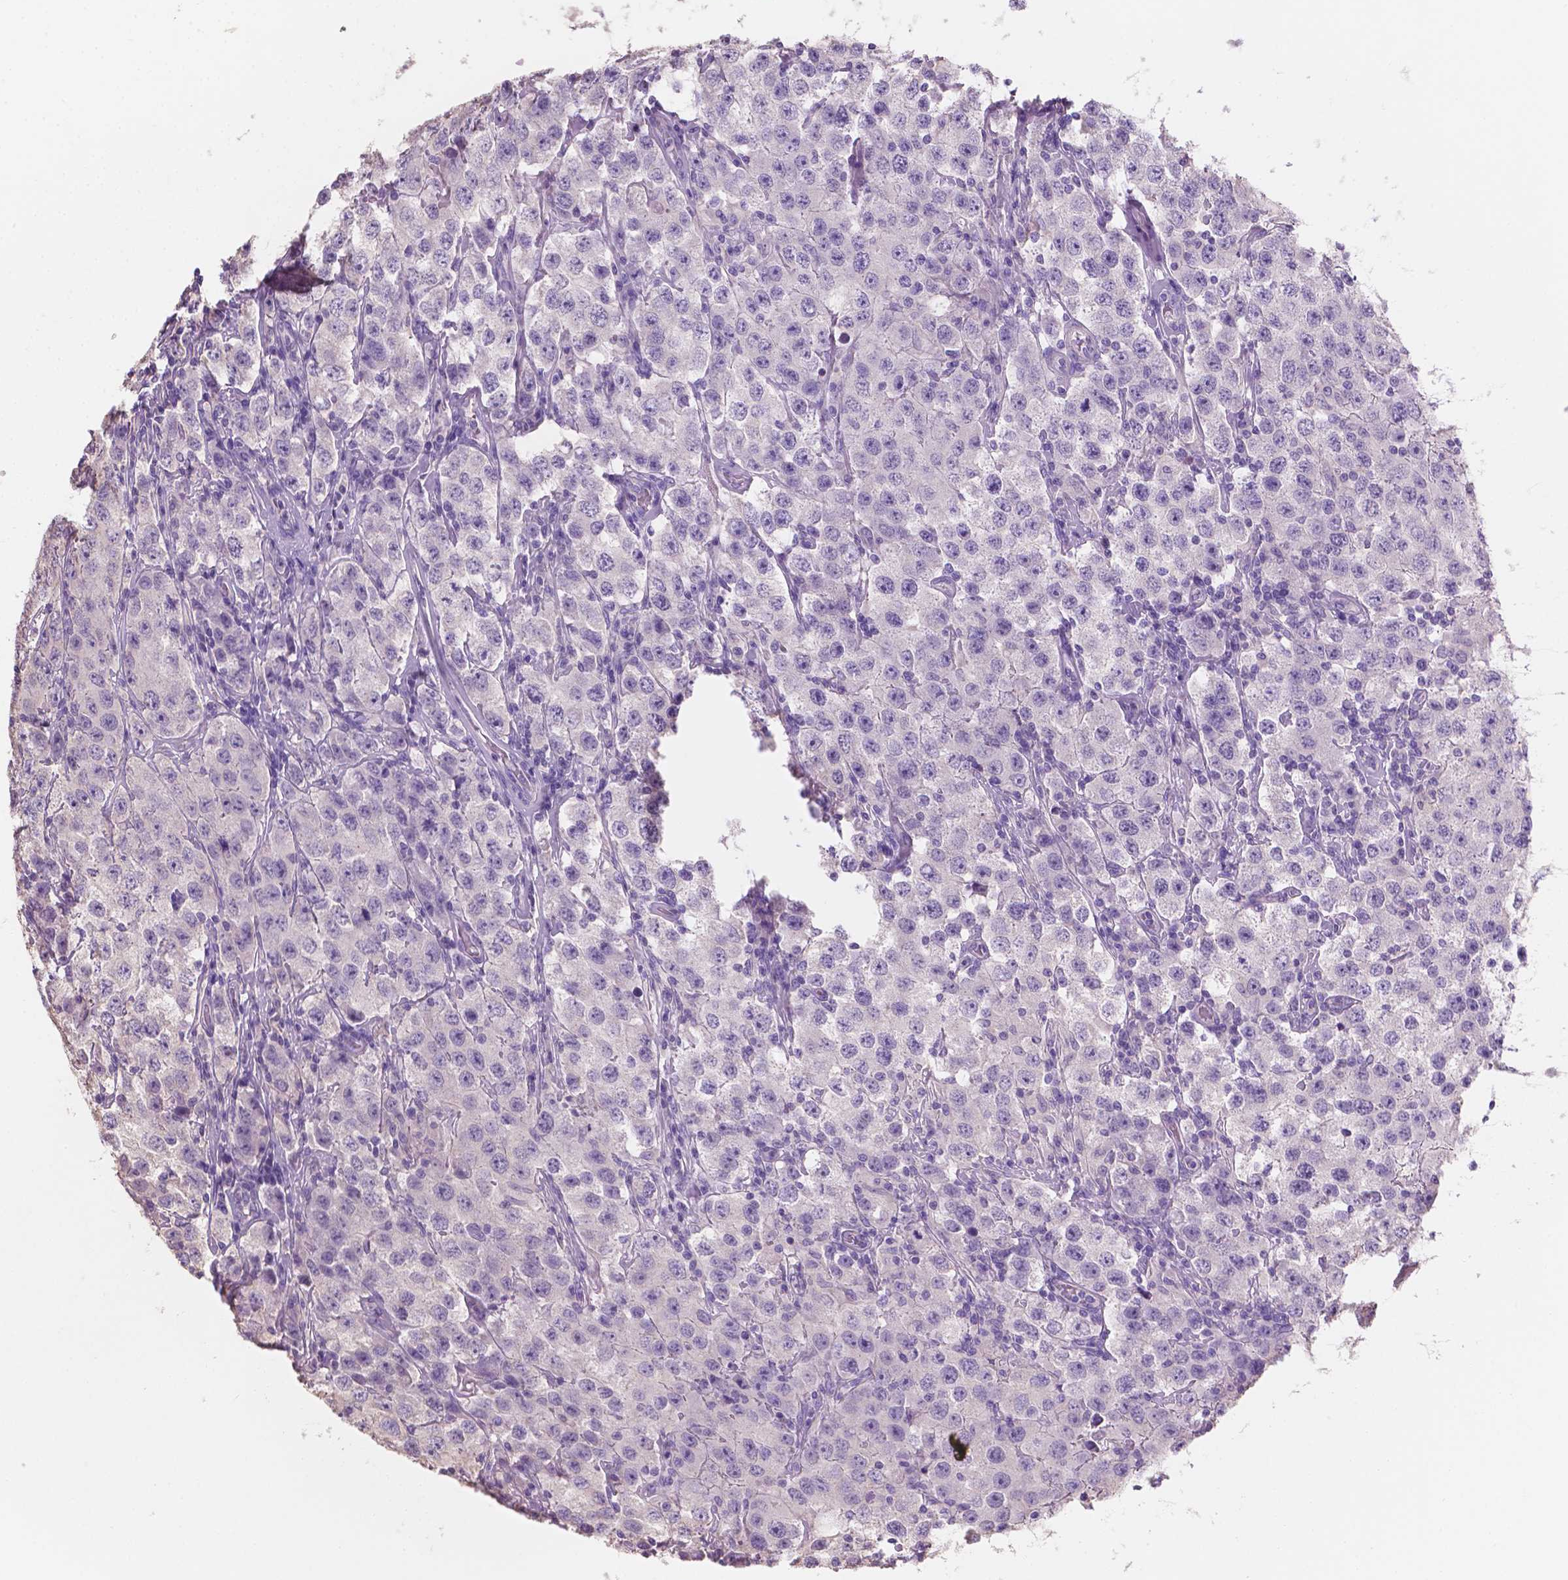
{"staining": {"intensity": "negative", "quantity": "none", "location": "none"}, "tissue": "testis cancer", "cell_type": "Tumor cells", "image_type": "cancer", "snomed": [{"axis": "morphology", "description": "Seminoma, NOS"}, {"axis": "topography", "description": "Testis"}], "caption": "Tumor cells are negative for protein expression in human testis cancer.", "gene": "SBSN", "patient": {"sex": "male", "age": 52}}